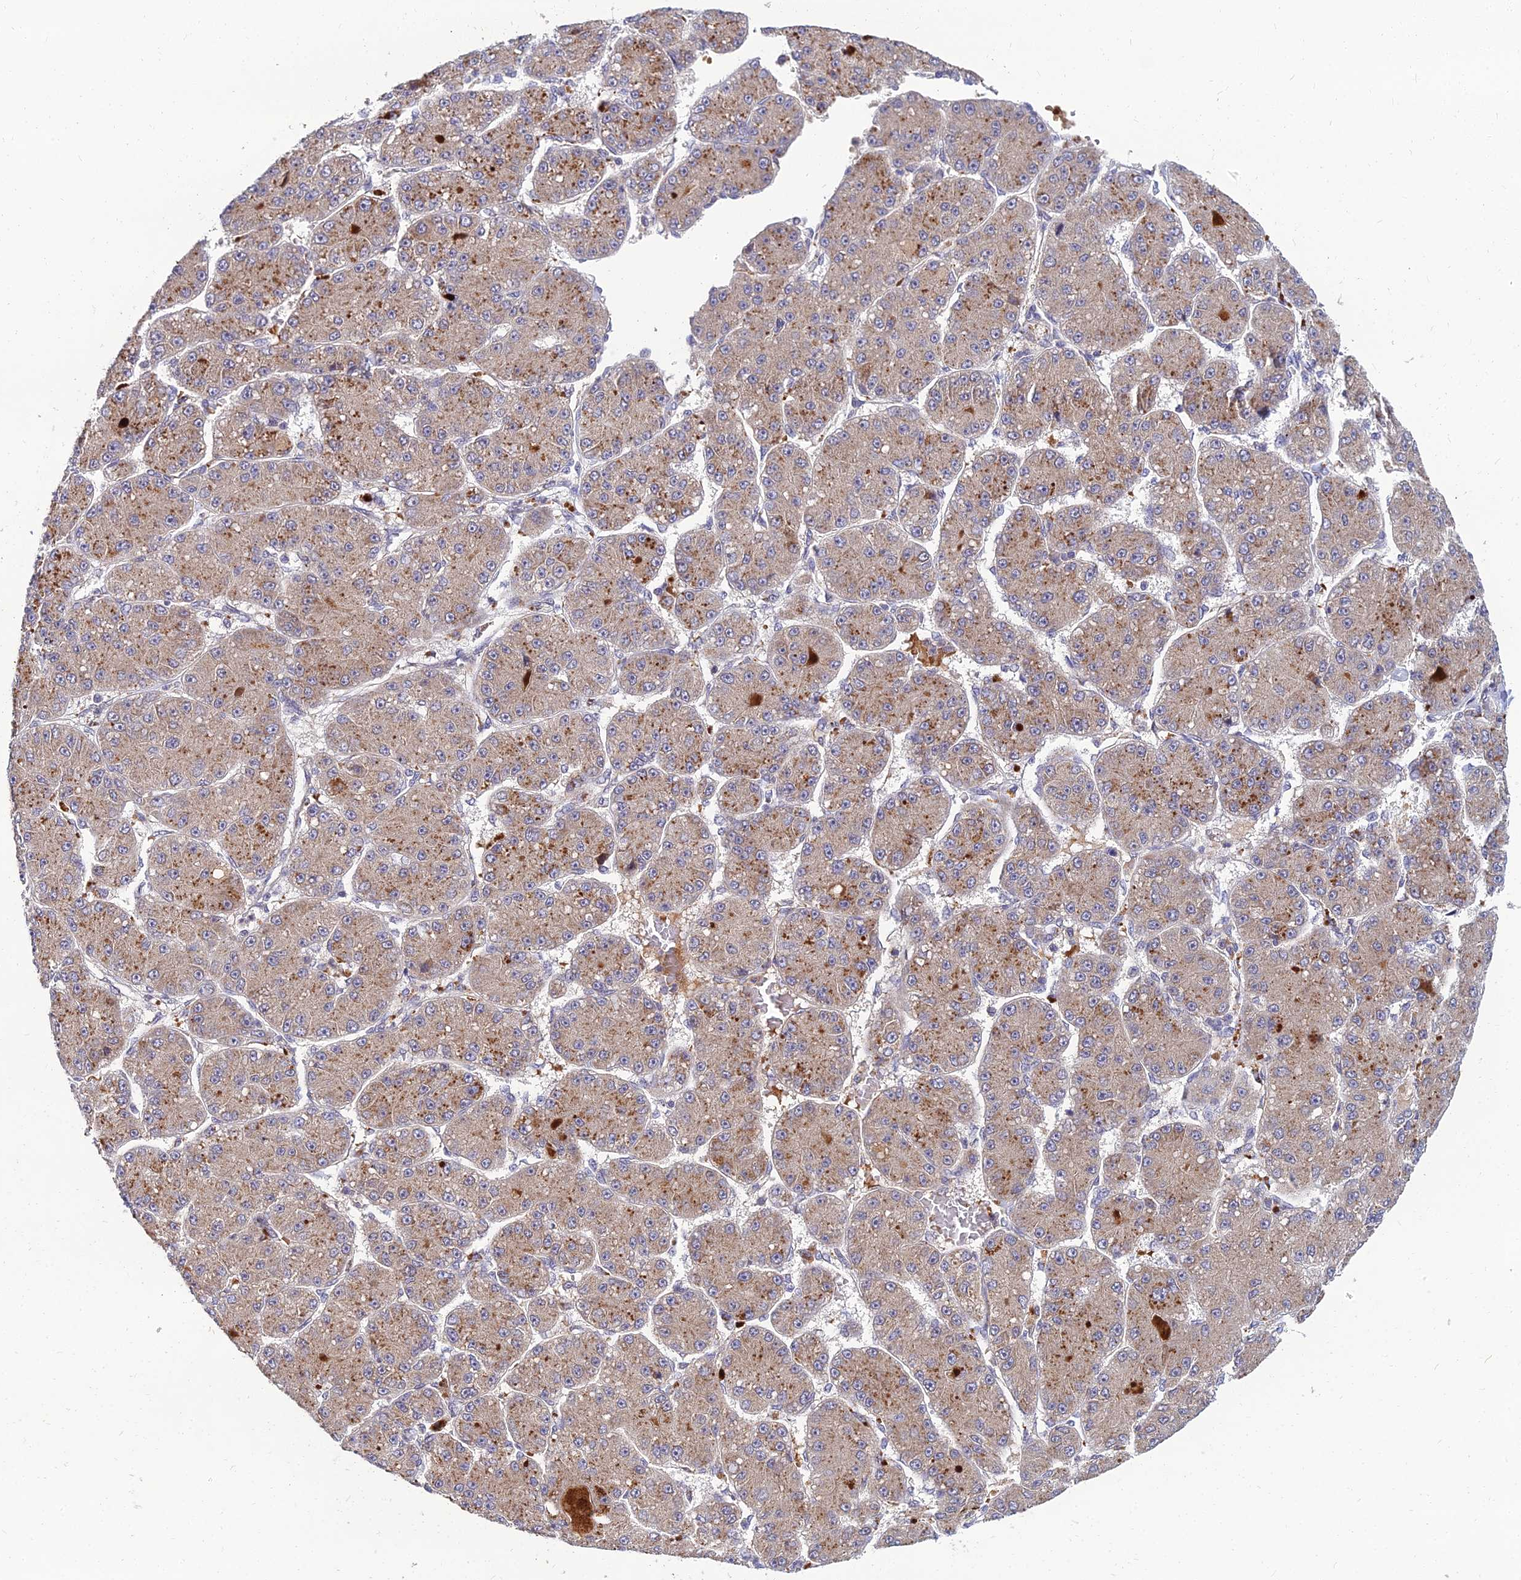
{"staining": {"intensity": "moderate", "quantity": "25%-75%", "location": "cytoplasmic/membranous"}, "tissue": "liver cancer", "cell_type": "Tumor cells", "image_type": "cancer", "snomed": [{"axis": "morphology", "description": "Carcinoma, Hepatocellular, NOS"}, {"axis": "topography", "description": "Liver"}], "caption": "Hepatocellular carcinoma (liver) stained with DAB IHC exhibits medium levels of moderate cytoplasmic/membranous staining in about 25%-75% of tumor cells.", "gene": "NPY", "patient": {"sex": "male", "age": 67}}